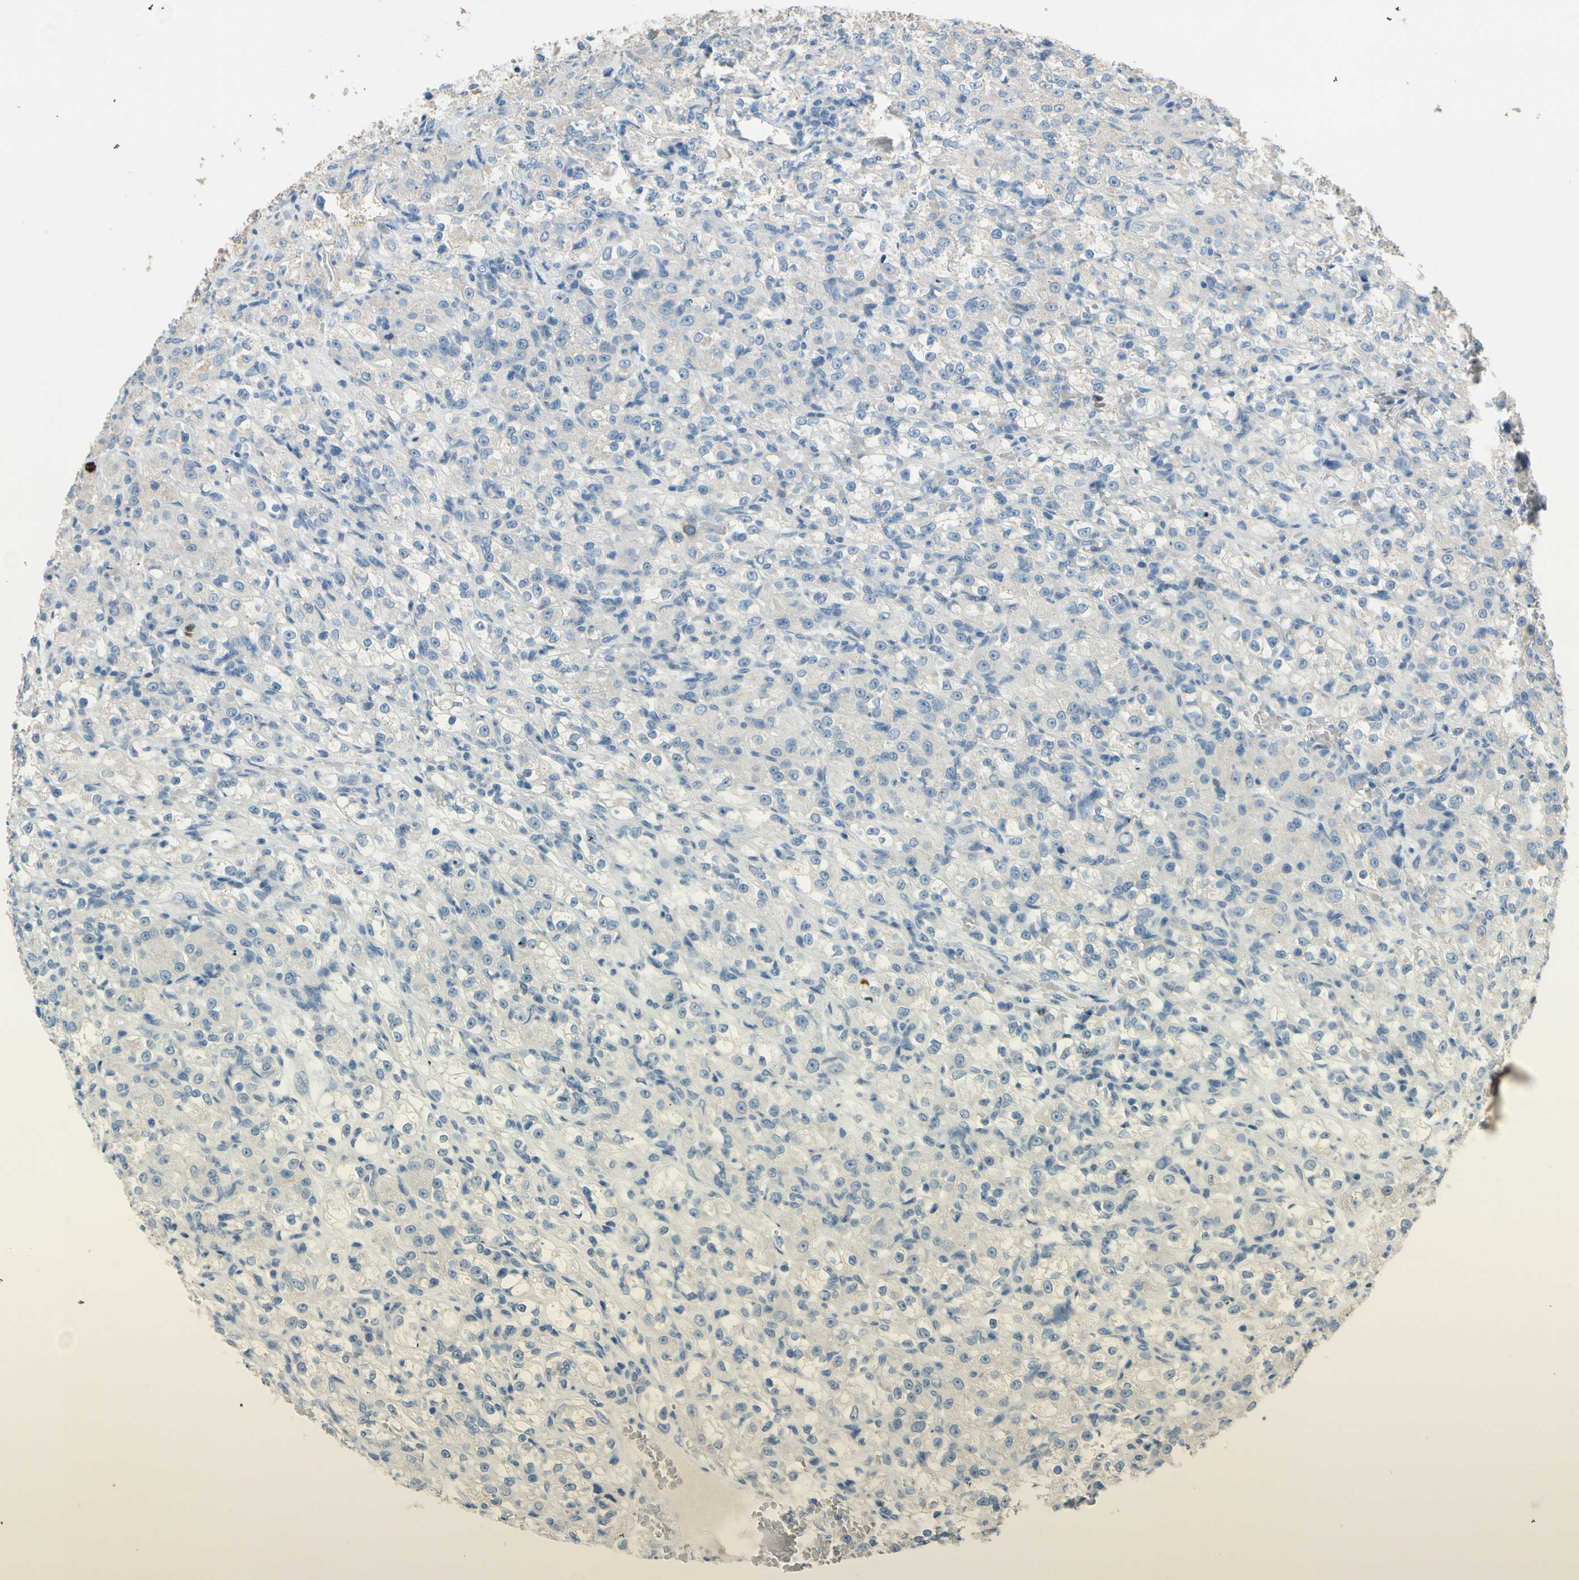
{"staining": {"intensity": "weak", "quantity": "25%-75%", "location": "cytoplasmic/membranous"}, "tissue": "renal cancer", "cell_type": "Tumor cells", "image_type": "cancer", "snomed": [{"axis": "morphology", "description": "Normal tissue, NOS"}, {"axis": "morphology", "description": "Adenocarcinoma, NOS"}, {"axis": "topography", "description": "Kidney"}], "caption": "Renal adenocarcinoma was stained to show a protein in brown. There is low levels of weak cytoplasmic/membranous expression in approximately 25%-75% of tumor cells. (DAB (3,3'-diaminobenzidine) IHC with brightfield microscopy, high magnification).", "gene": "CKAP2", "patient": {"sex": "male", "age": 61}}